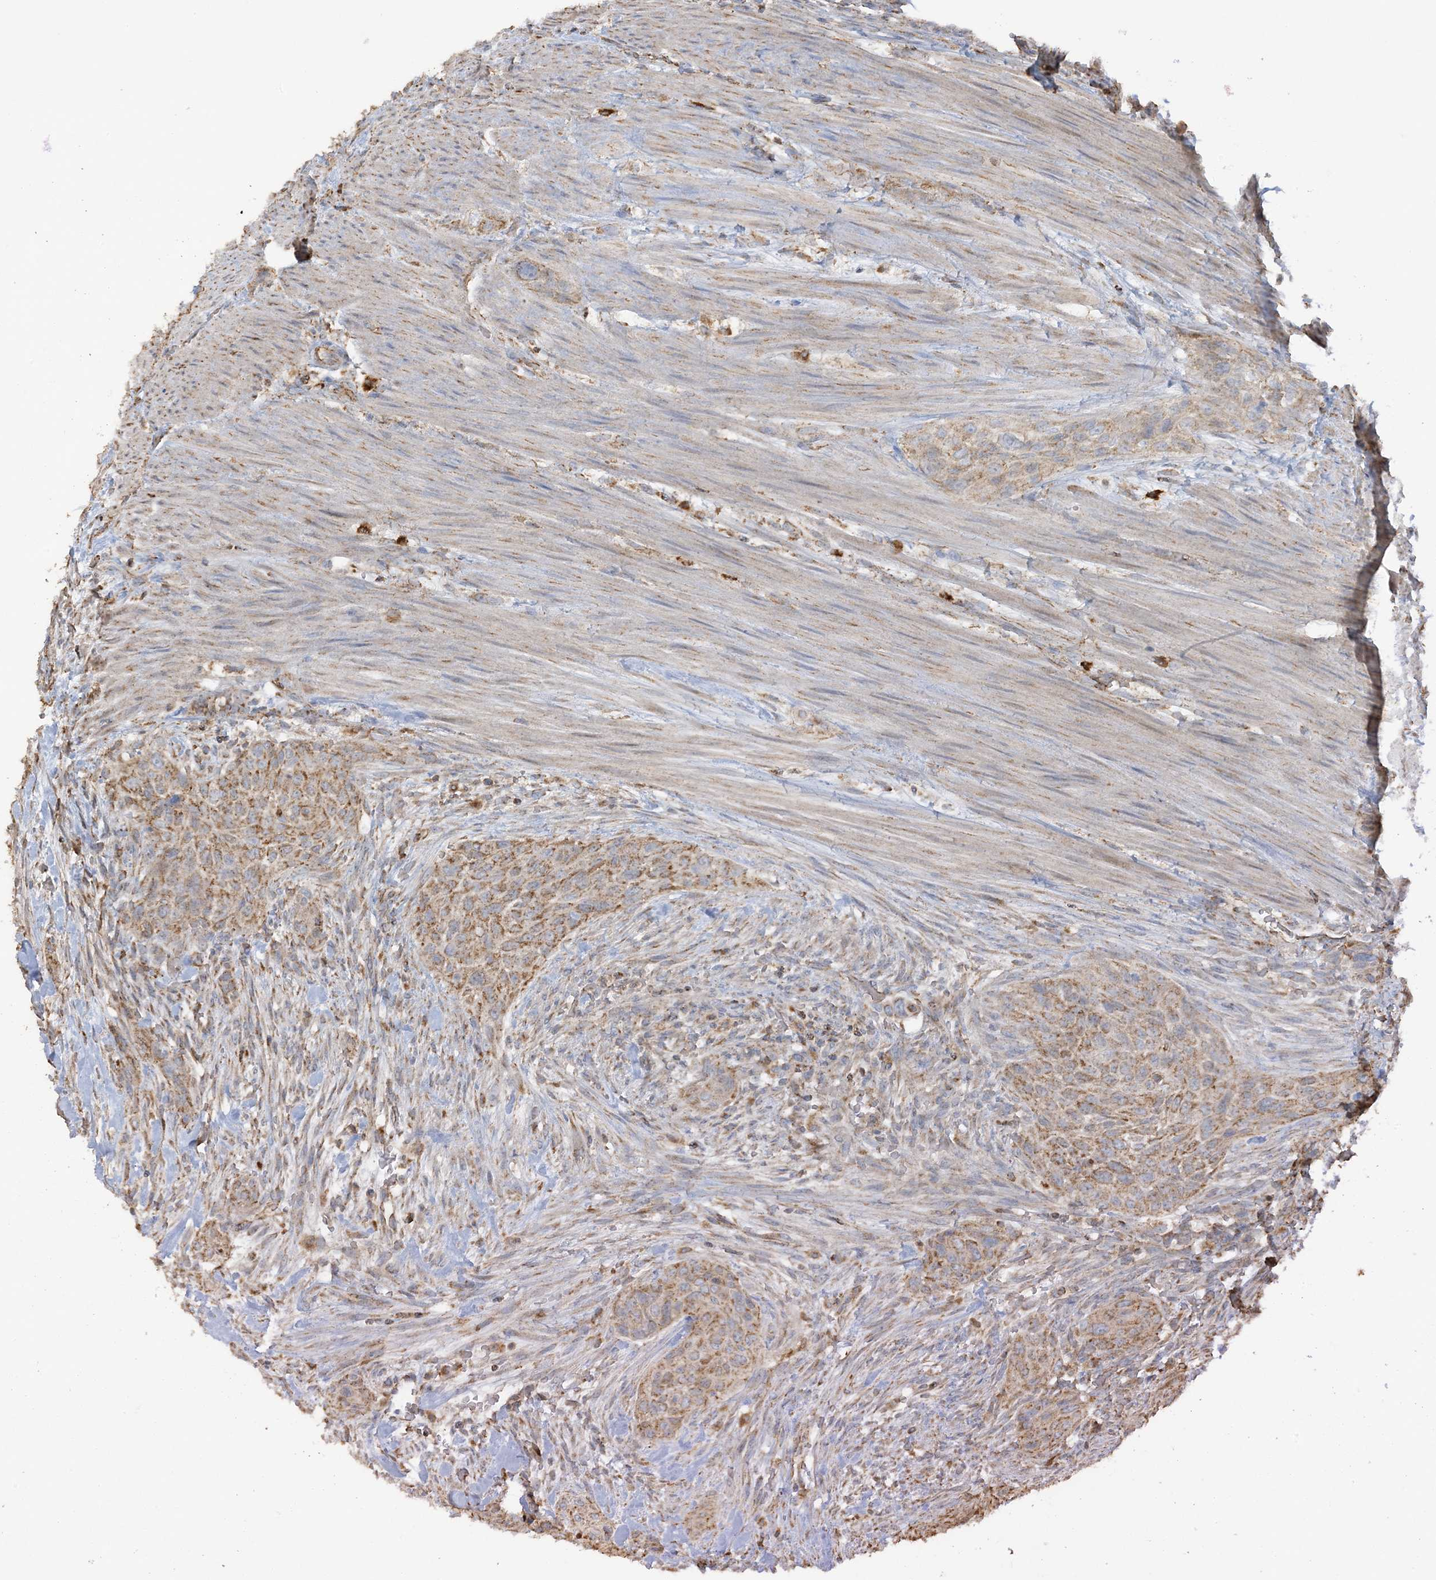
{"staining": {"intensity": "moderate", "quantity": ">75%", "location": "cytoplasmic/membranous"}, "tissue": "urothelial cancer", "cell_type": "Tumor cells", "image_type": "cancer", "snomed": [{"axis": "morphology", "description": "Urothelial carcinoma, High grade"}, {"axis": "topography", "description": "Urinary bladder"}], "caption": "There is medium levels of moderate cytoplasmic/membranous staining in tumor cells of urothelial carcinoma (high-grade), as demonstrated by immunohistochemical staining (brown color).", "gene": "AGA", "patient": {"sex": "male", "age": 35}}